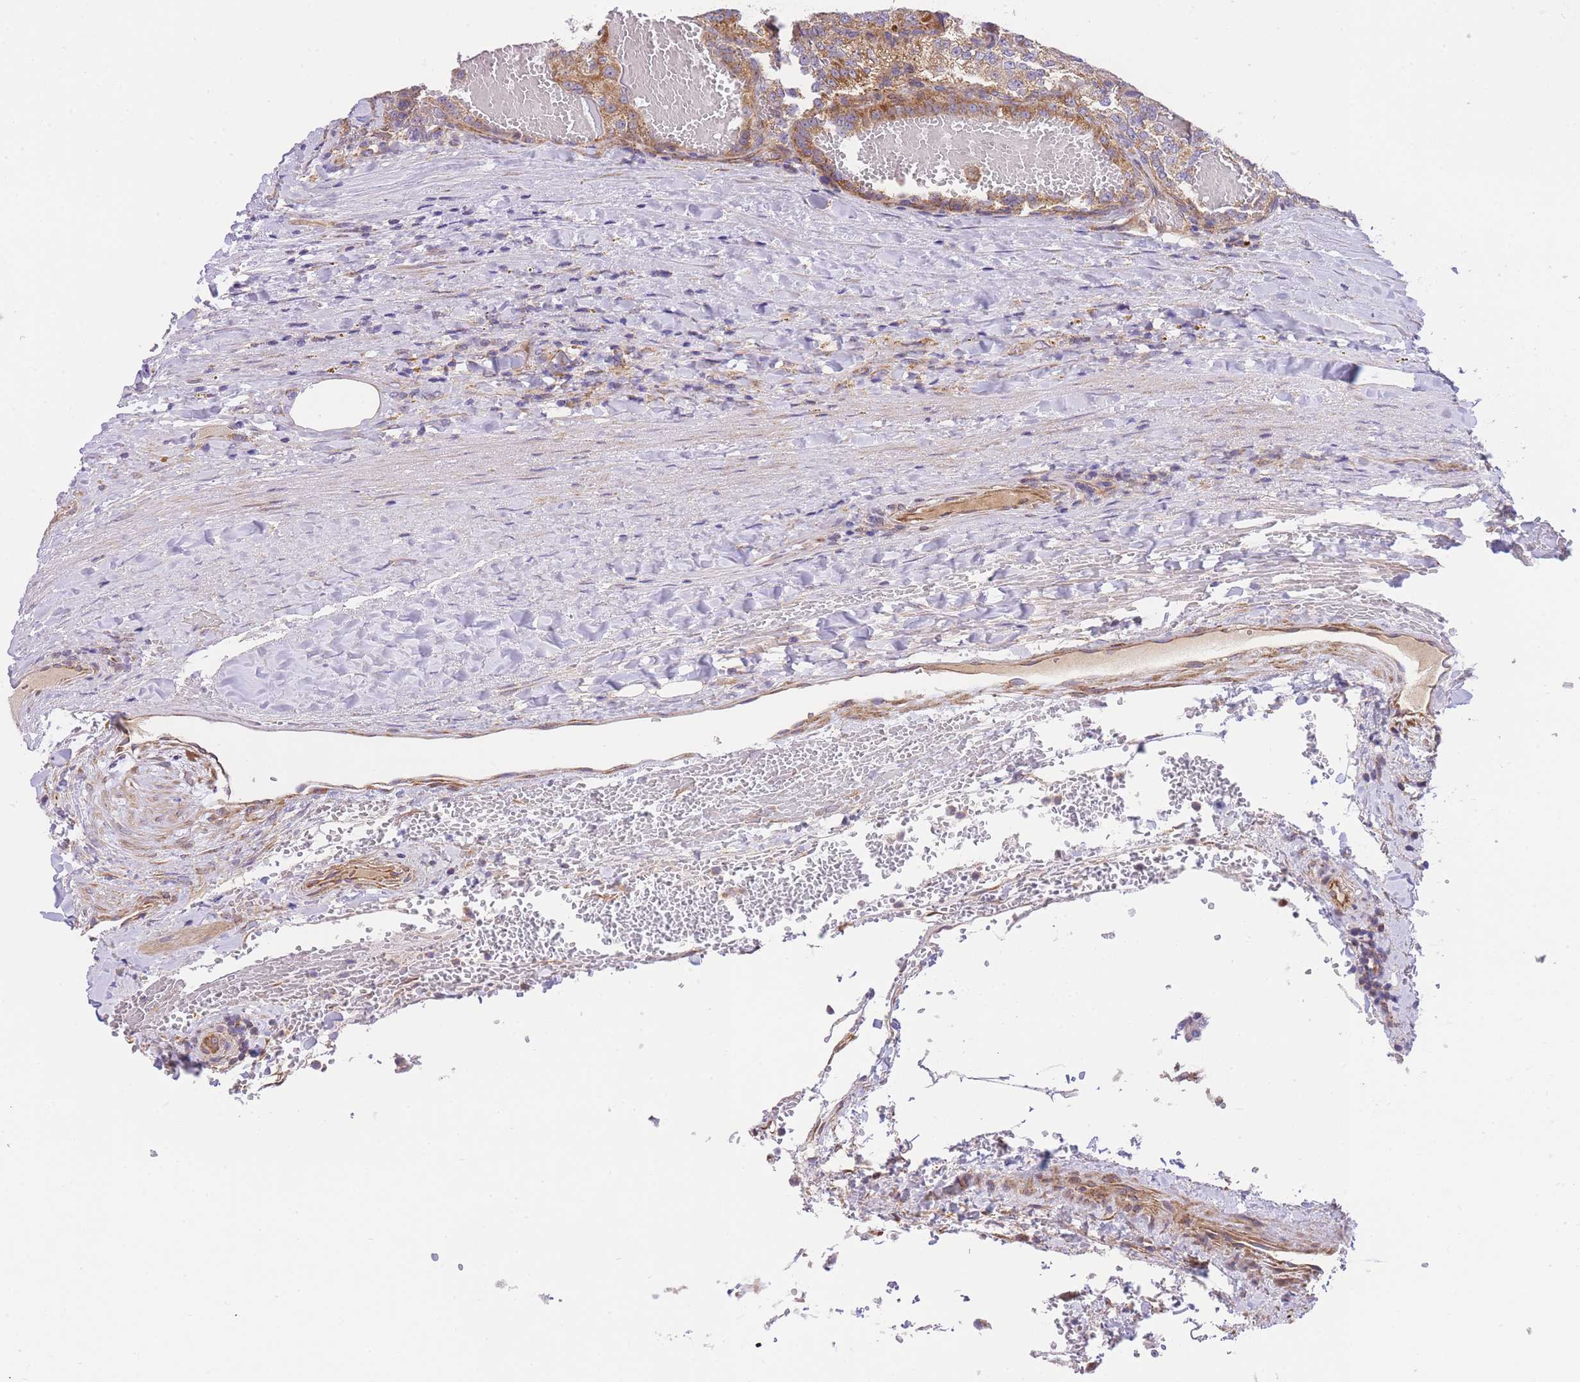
{"staining": {"intensity": "moderate", "quantity": ">75%", "location": "cytoplasmic/membranous"}, "tissue": "renal cancer", "cell_type": "Tumor cells", "image_type": "cancer", "snomed": [{"axis": "morphology", "description": "Adenocarcinoma, NOS"}, {"axis": "topography", "description": "Kidney"}], "caption": "This is a histology image of immunohistochemistry (IHC) staining of adenocarcinoma (renal), which shows moderate staining in the cytoplasmic/membranous of tumor cells.", "gene": "MTRES1", "patient": {"sex": "female", "age": 63}}